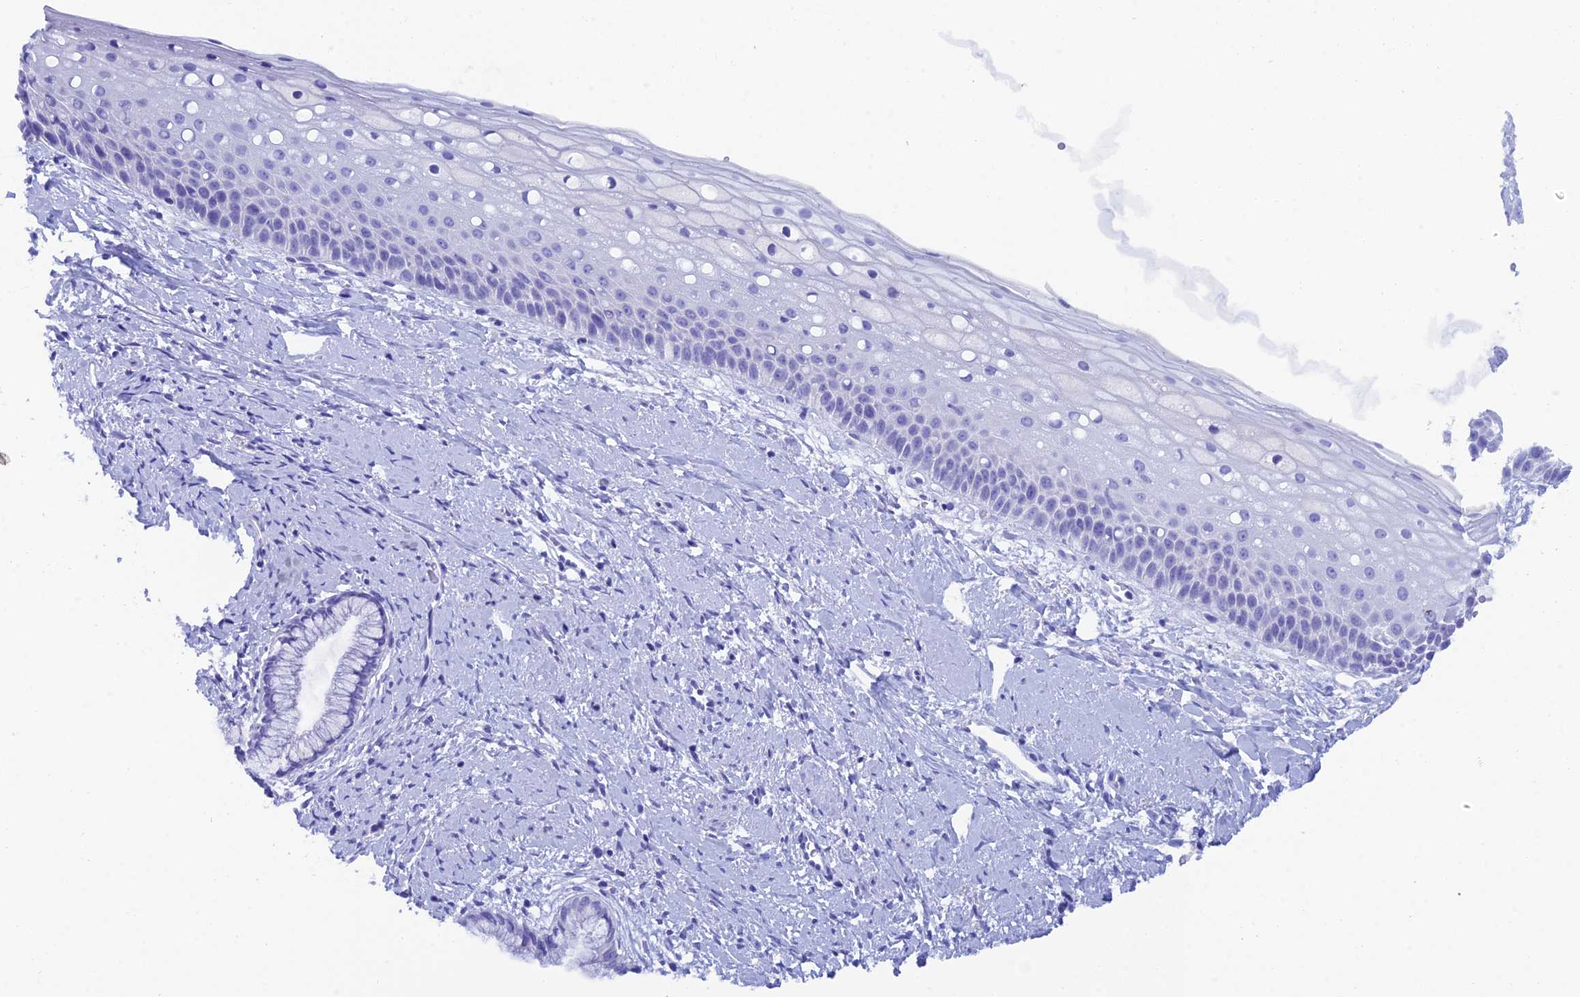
{"staining": {"intensity": "negative", "quantity": "none", "location": "none"}, "tissue": "cervix", "cell_type": "Glandular cells", "image_type": "normal", "snomed": [{"axis": "morphology", "description": "Normal tissue, NOS"}, {"axis": "topography", "description": "Cervix"}], "caption": "The photomicrograph shows no staining of glandular cells in benign cervix. (DAB IHC, high magnification).", "gene": "REG1A", "patient": {"sex": "female", "age": 57}}